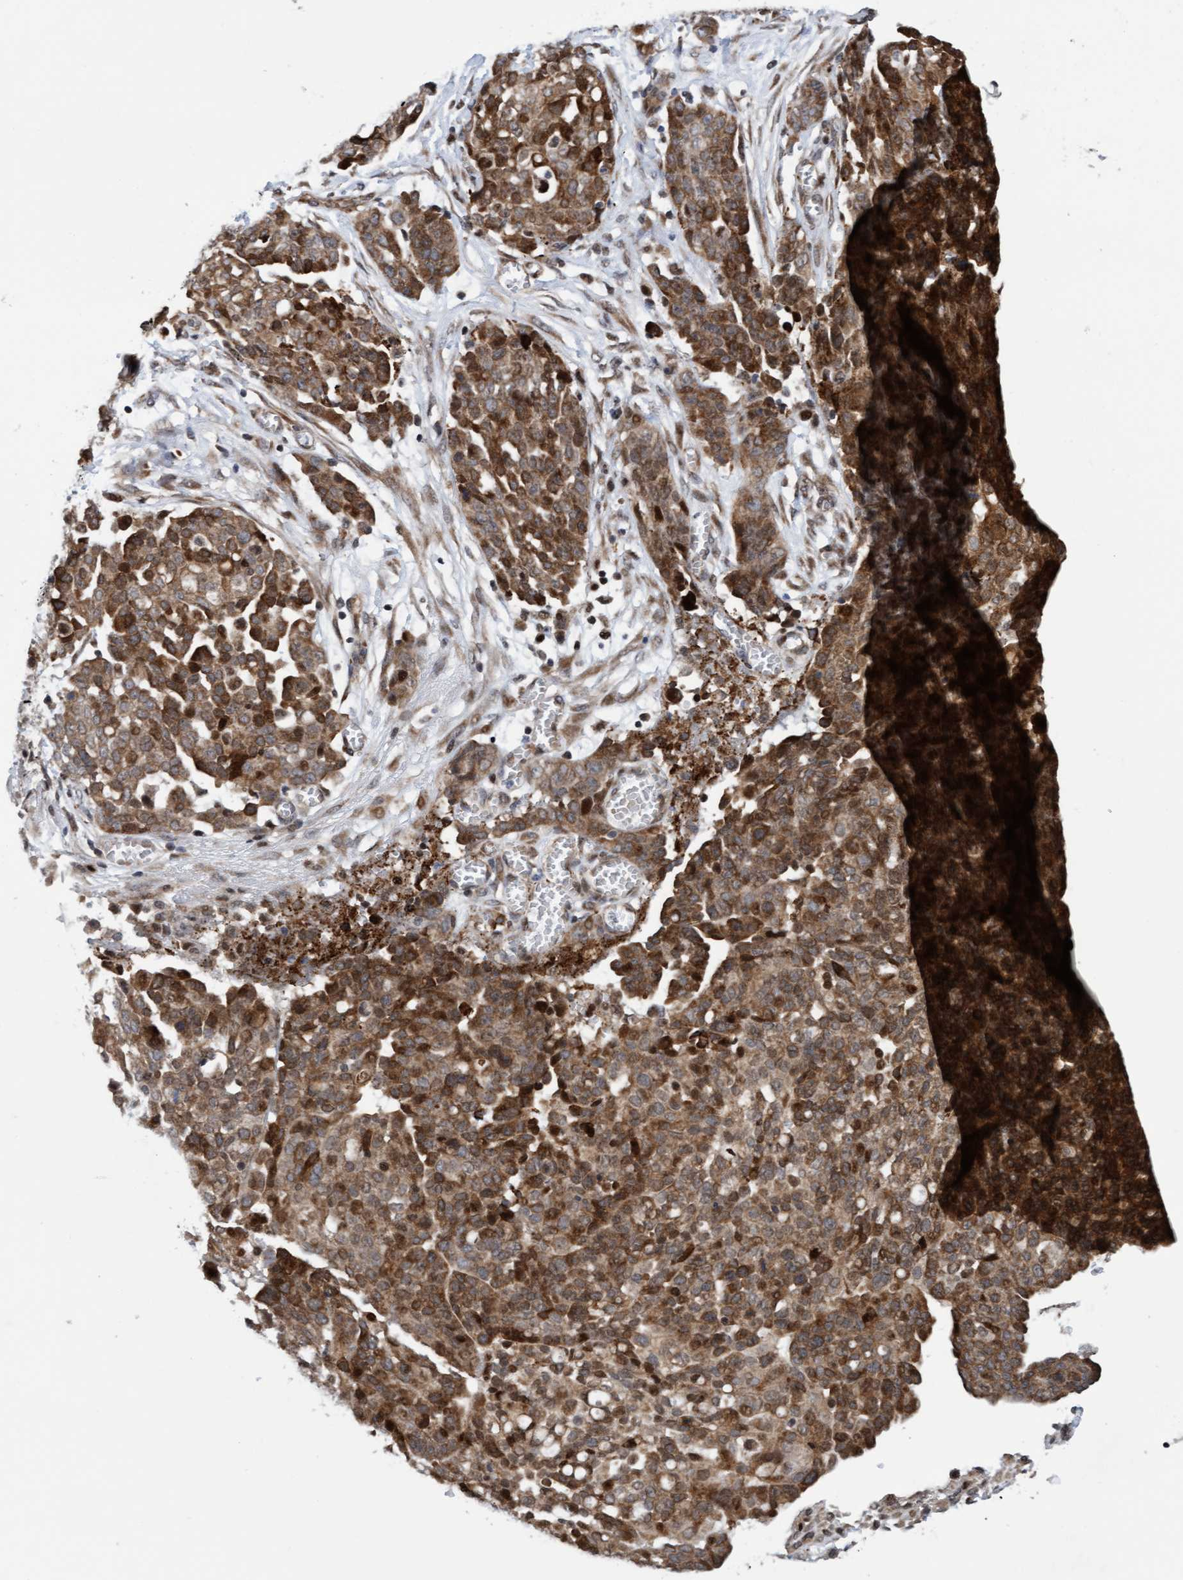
{"staining": {"intensity": "moderate", "quantity": ">75%", "location": "cytoplasmic/membranous"}, "tissue": "ovarian cancer", "cell_type": "Tumor cells", "image_type": "cancer", "snomed": [{"axis": "morphology", "description": "Cystadenocarcinoma, serous, NOS"}, {"axis": "topography", "description": "Soft tissue"}, {"axis": "topography", "description": "Ovary"}], "caption": "Immunohistochemistry micrograph of neoplastic tissue: ovarian cancer (serous cystadenocarcinoma) stained using IHC shows medium levels of moderate protein expression localized specifically in the cytoplasmic/membranous of tumor cells, appearing as a cytoplasmic/membranous brown color.", "gene": "TANC2", "patient": {"sex": "female", "age": 57}}